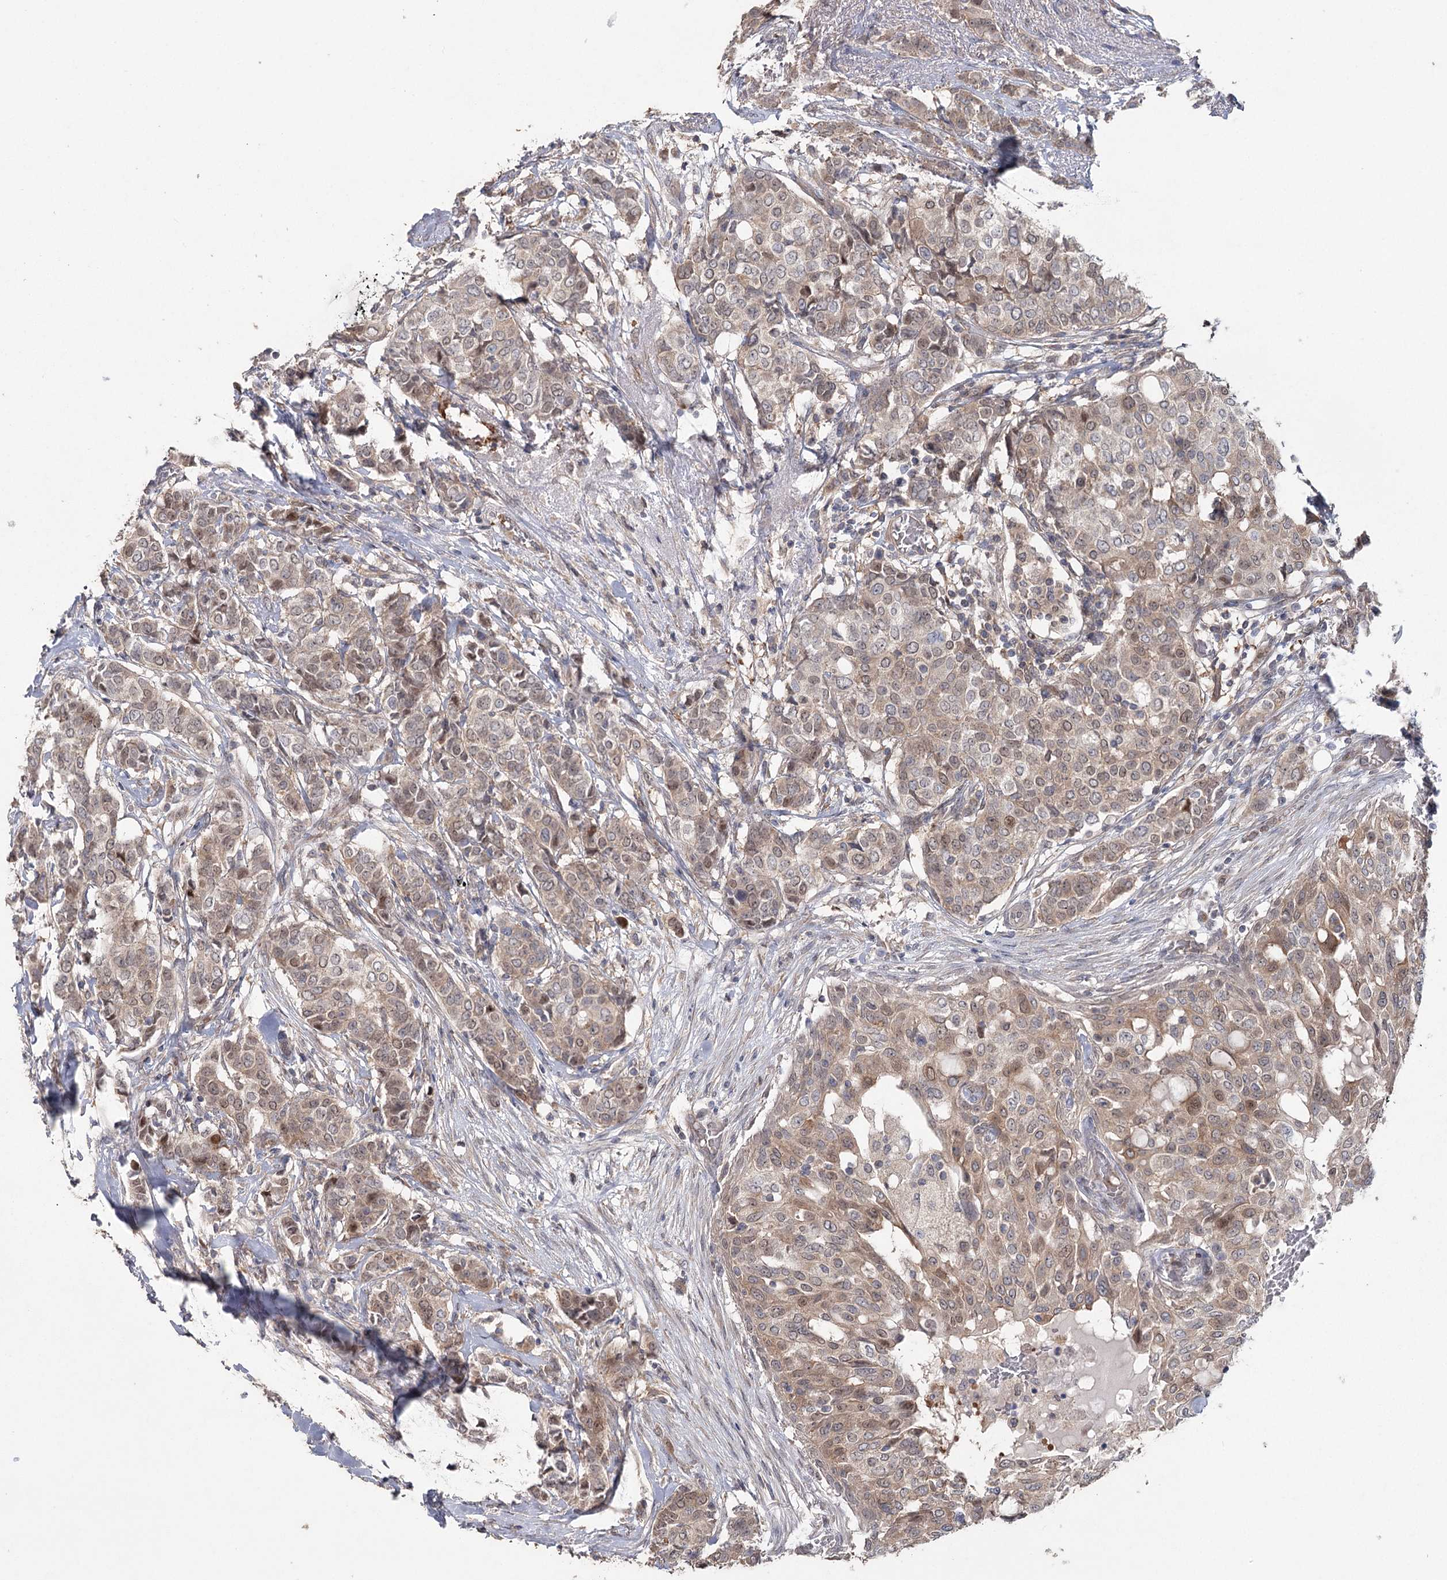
{"staining": {"intensity": "weak", "quantity": ">75%", "location": "cytoplasmic/membranous,nuclear"}, "tissue": "breast cancer", "cell_type": "Tumor cells", "image_type": "cancer", "snomed": [{"axis": "morphology", "description": "Lobular carcinoma"}, {"axis": "topography", "description": "Breast"}], "caption": "Breast cancer stained with DAB IHC demonstrates low levels of weak cytoplasmic/membranous and nuclear expression in about >75% of tumor cells.", "gene": "MAP3K13", "patient": {"sex": "female", "age": 51}}